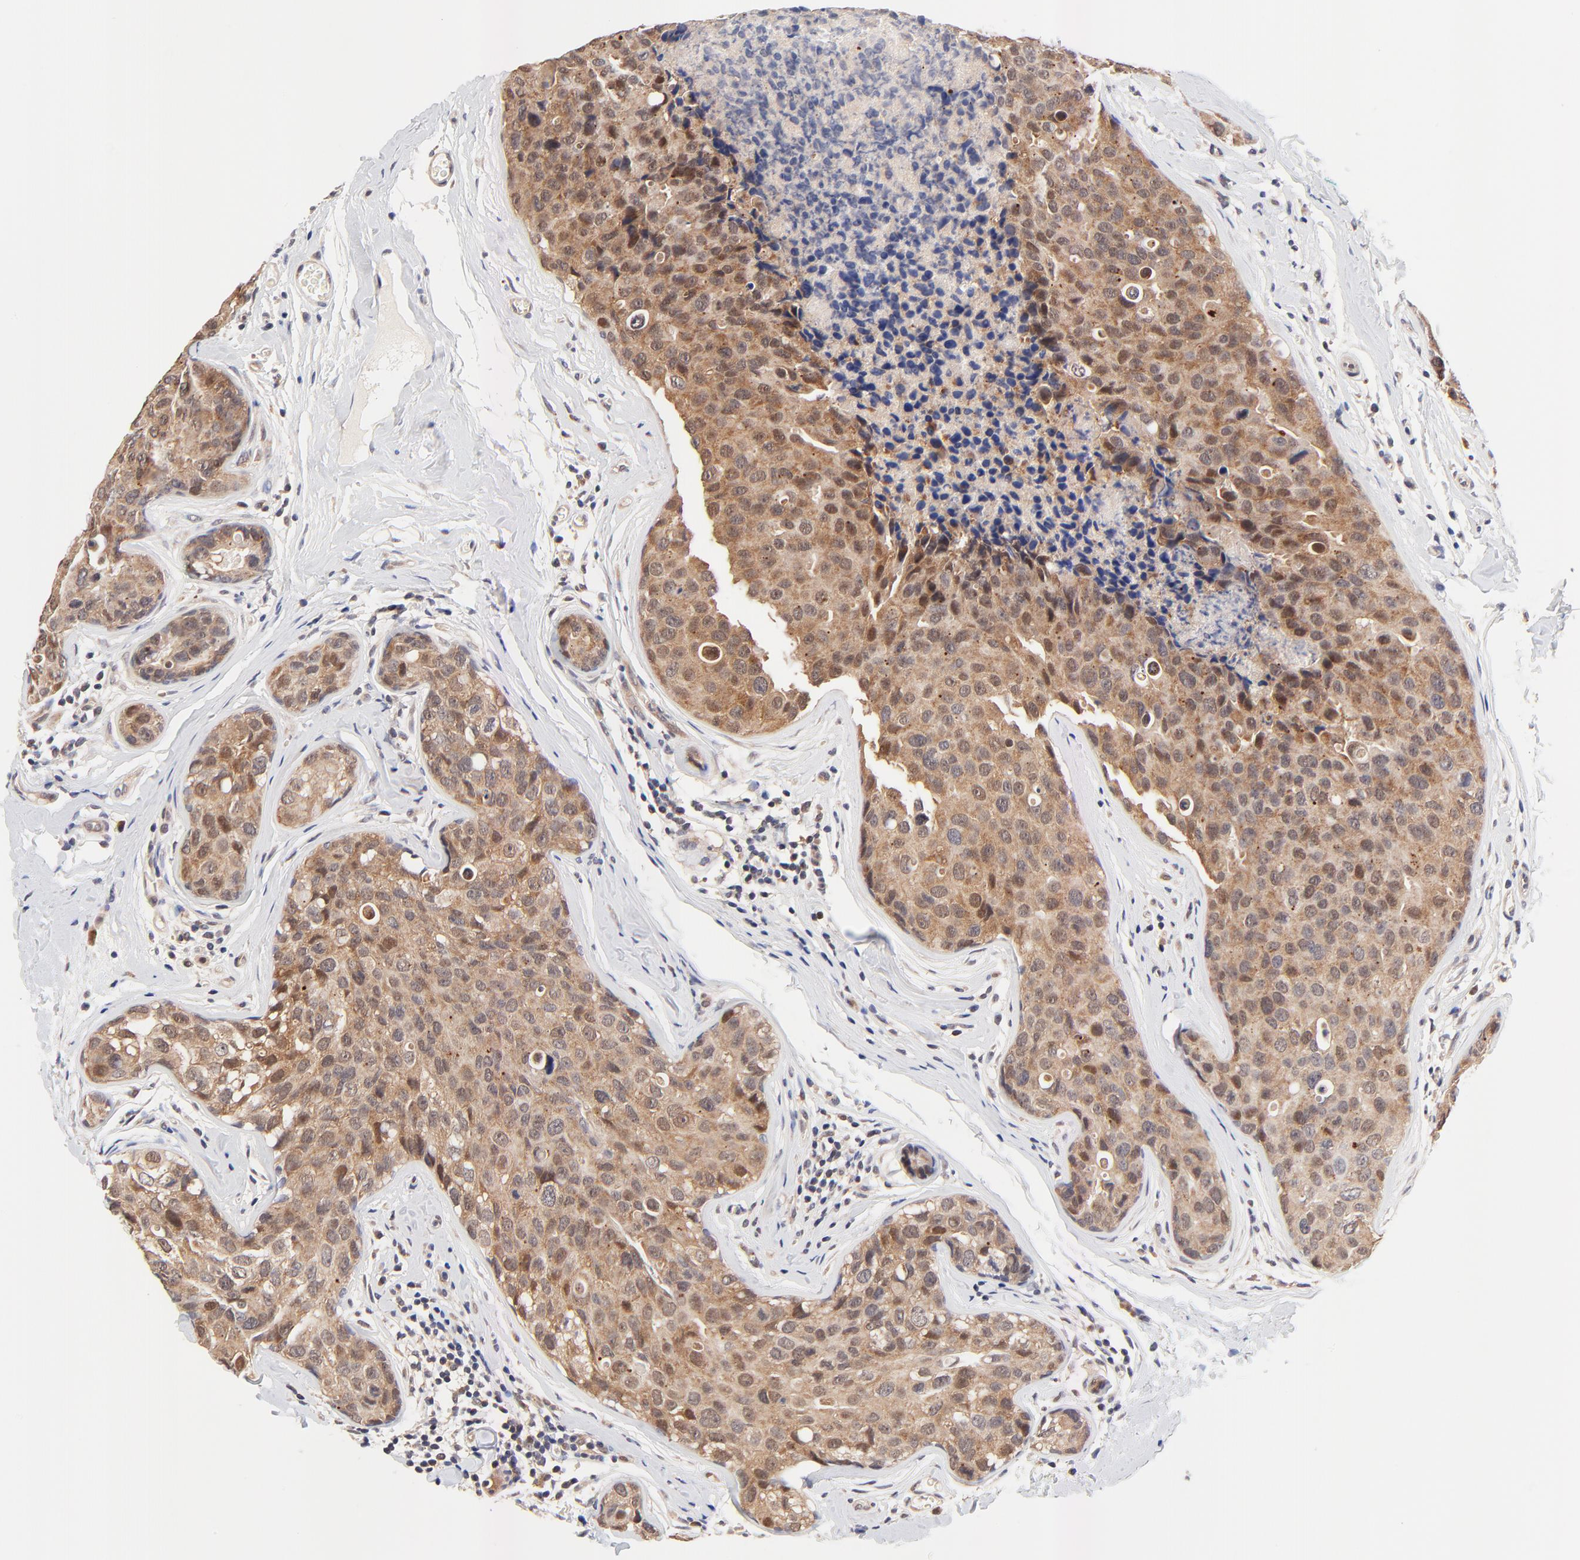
{"staining": {"intensity": "moderate", "quantity": ">75%", "location": "cytoplasmic/membranous,nuclear"}, "tissue": "breast cancer", "cell_type": "Tumor cells", "image_type": "cancer", "snomed": [{"axis": "morphology", "description": "Duct carcinoma"}, {"axis": "topography", "description": "Breast"}], "caption": "Human breast cancer (infiltrating ductal carcinoma) stained with a brown dye shows moderate cytoplasmic/membranous and nuclear positive expression in about >75% of tumor cells.", "gene": "TXNL1", "patient": {"sex": "female", "age": 24}}